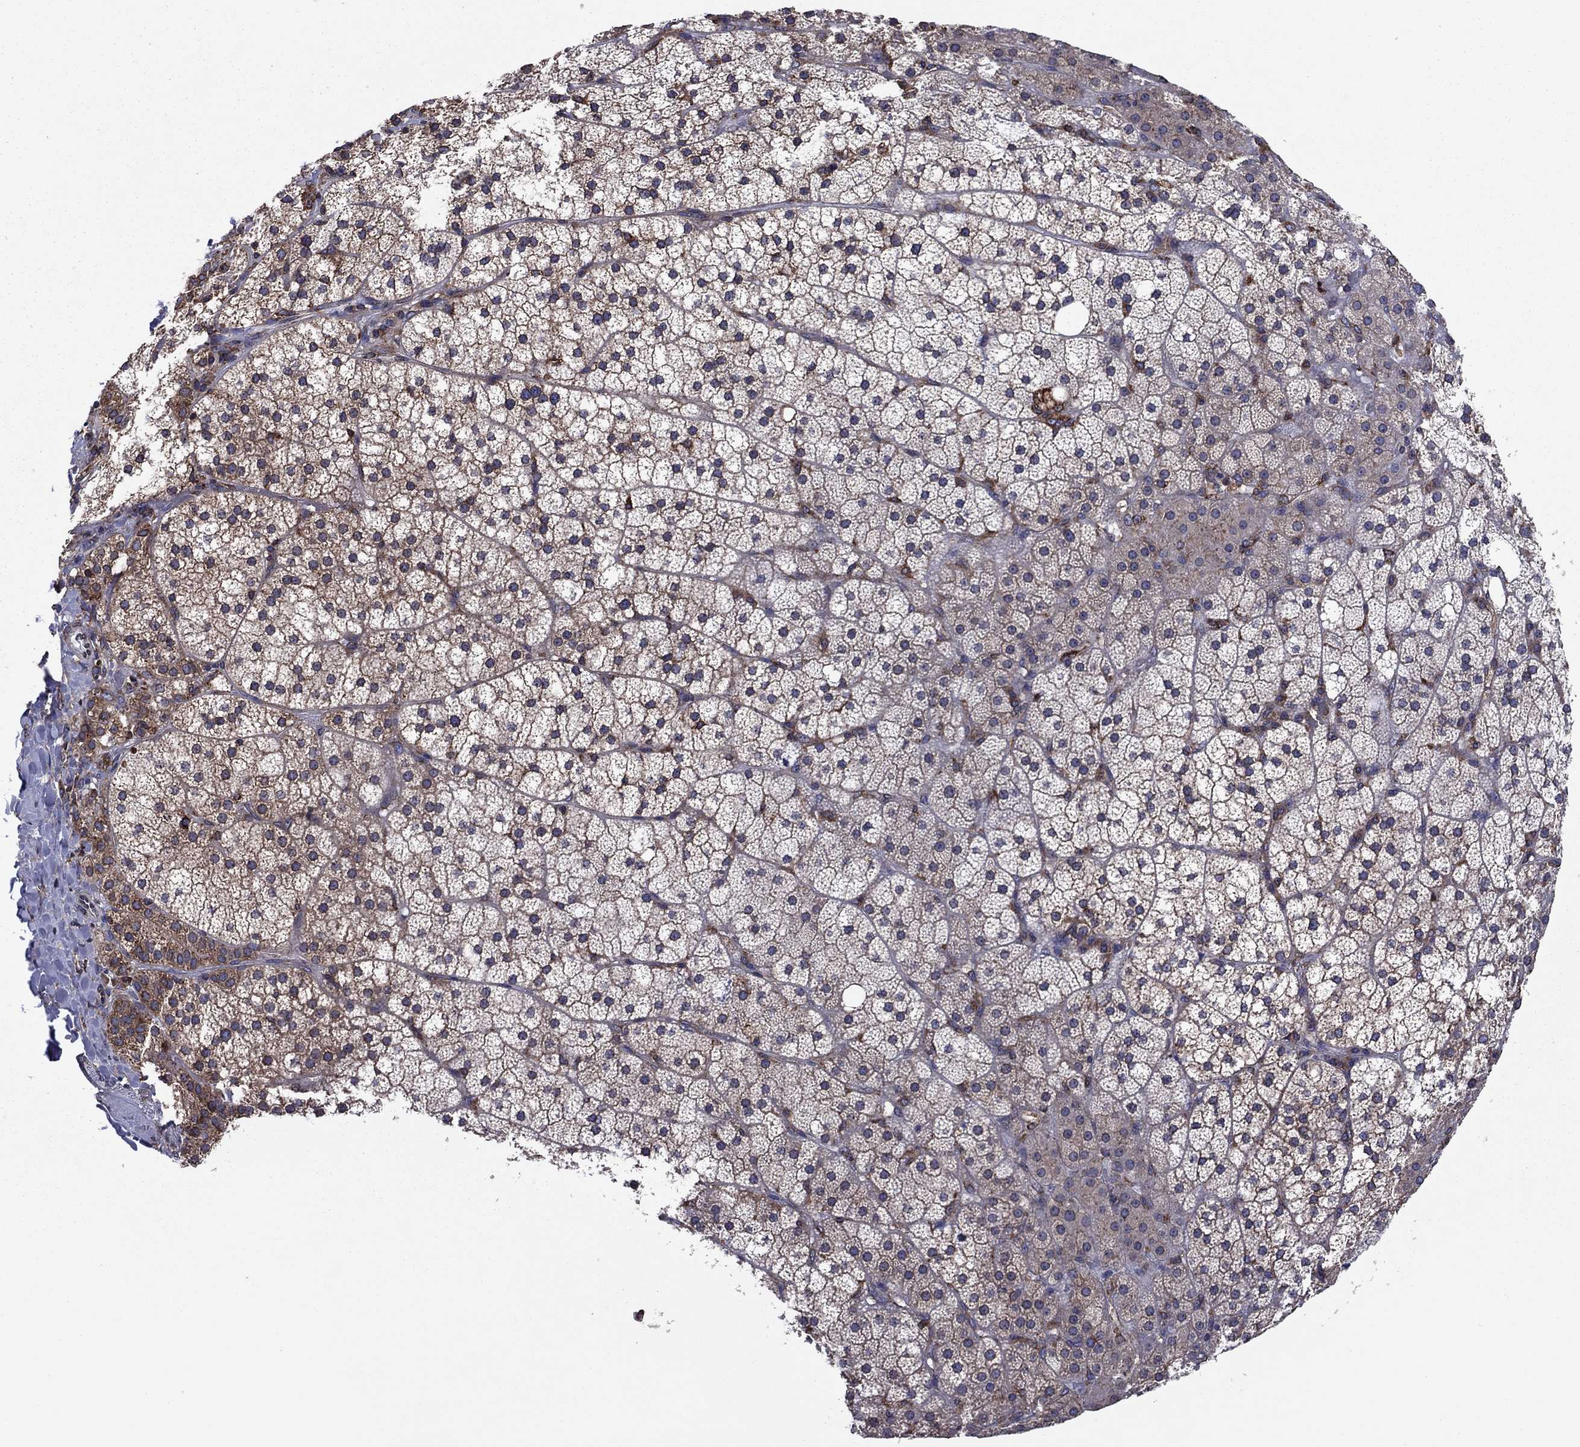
{"staining": {"intensity": "moderate", "quantity": "25%-75%", "location": "cytoplasmic/membranous"}, "tissue": "adrenal gland", "cell_type": "Glandular cells", "image_type": "normal", "snomed": [{"axis": "morphology", "description": "Normal tissue, NOS"}, {"axis": "topography", "description": "Adrenal gland"}], "caption": "Human adrenal gland stained with a brown dye shows moderate cytoplasmic/membranous positive staining in about 25%-75% of glandular cells.", "gene": "YBX1", "patient": {"sex": "male", "age": 53}}